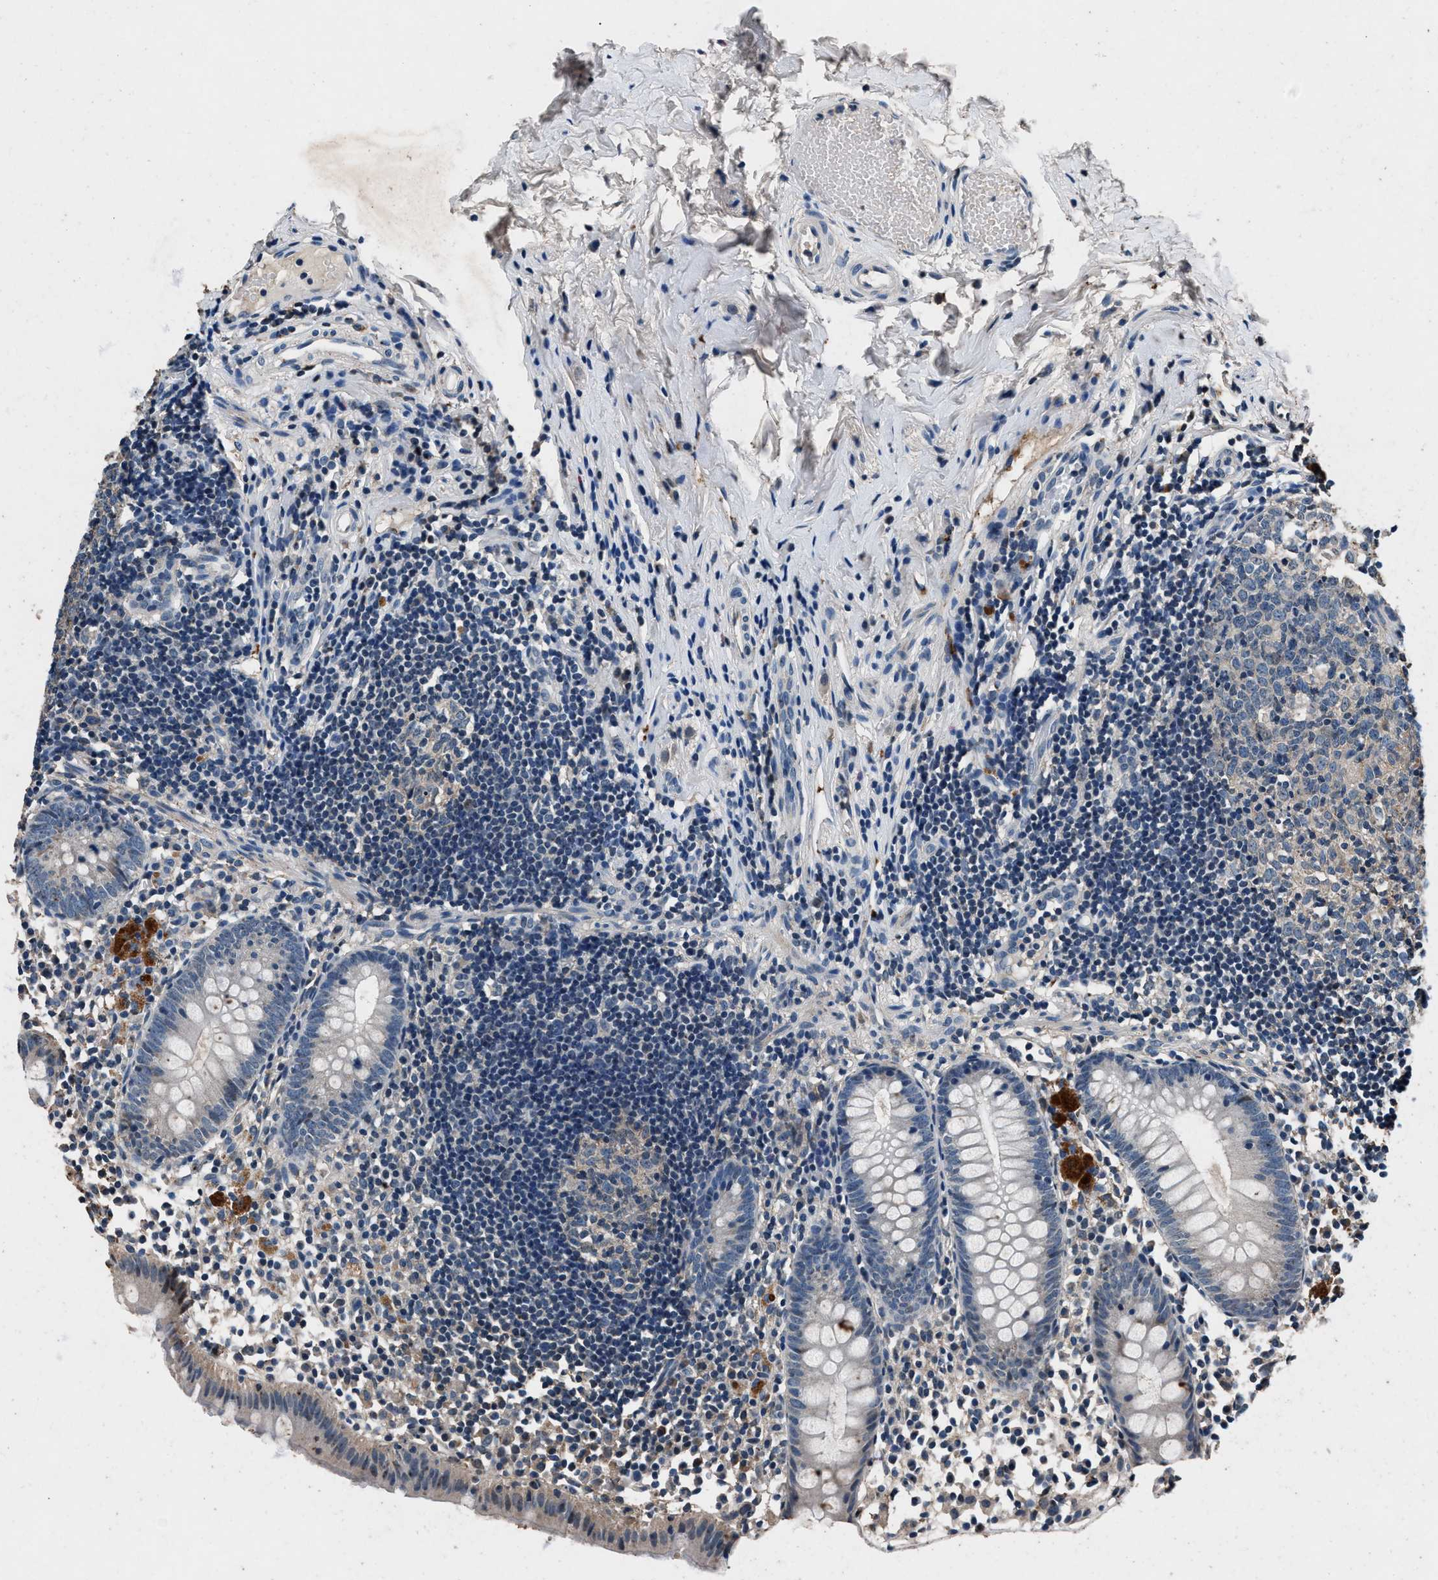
{"staining": {"intensity": "negative", "quantity": "none", "location": "none"}, "tissue": "appendix", "cell_type": "Glandular cells", "image_type": "normal", "snomed": [{"axis": "morphology", "description": "Normal tissue, NOS"}, {"axis": "topography", "description": "Appendix"}], "caption": "This histopathology image is of normal appendix stained with immunohistochemistry (IHC) to label a protein in brown with the nuclei are counter-stained blue. There is no positivity in glandular cells. The staining was performed using DAB (3,3'-diaminobenzidine) to visualize the protein expression in brown, while the nuclei were stained in blue with hematoxylin (Magnification: 20x).", "gene": "DENND6B", "patient": {"sex": "female", "age": 20}}